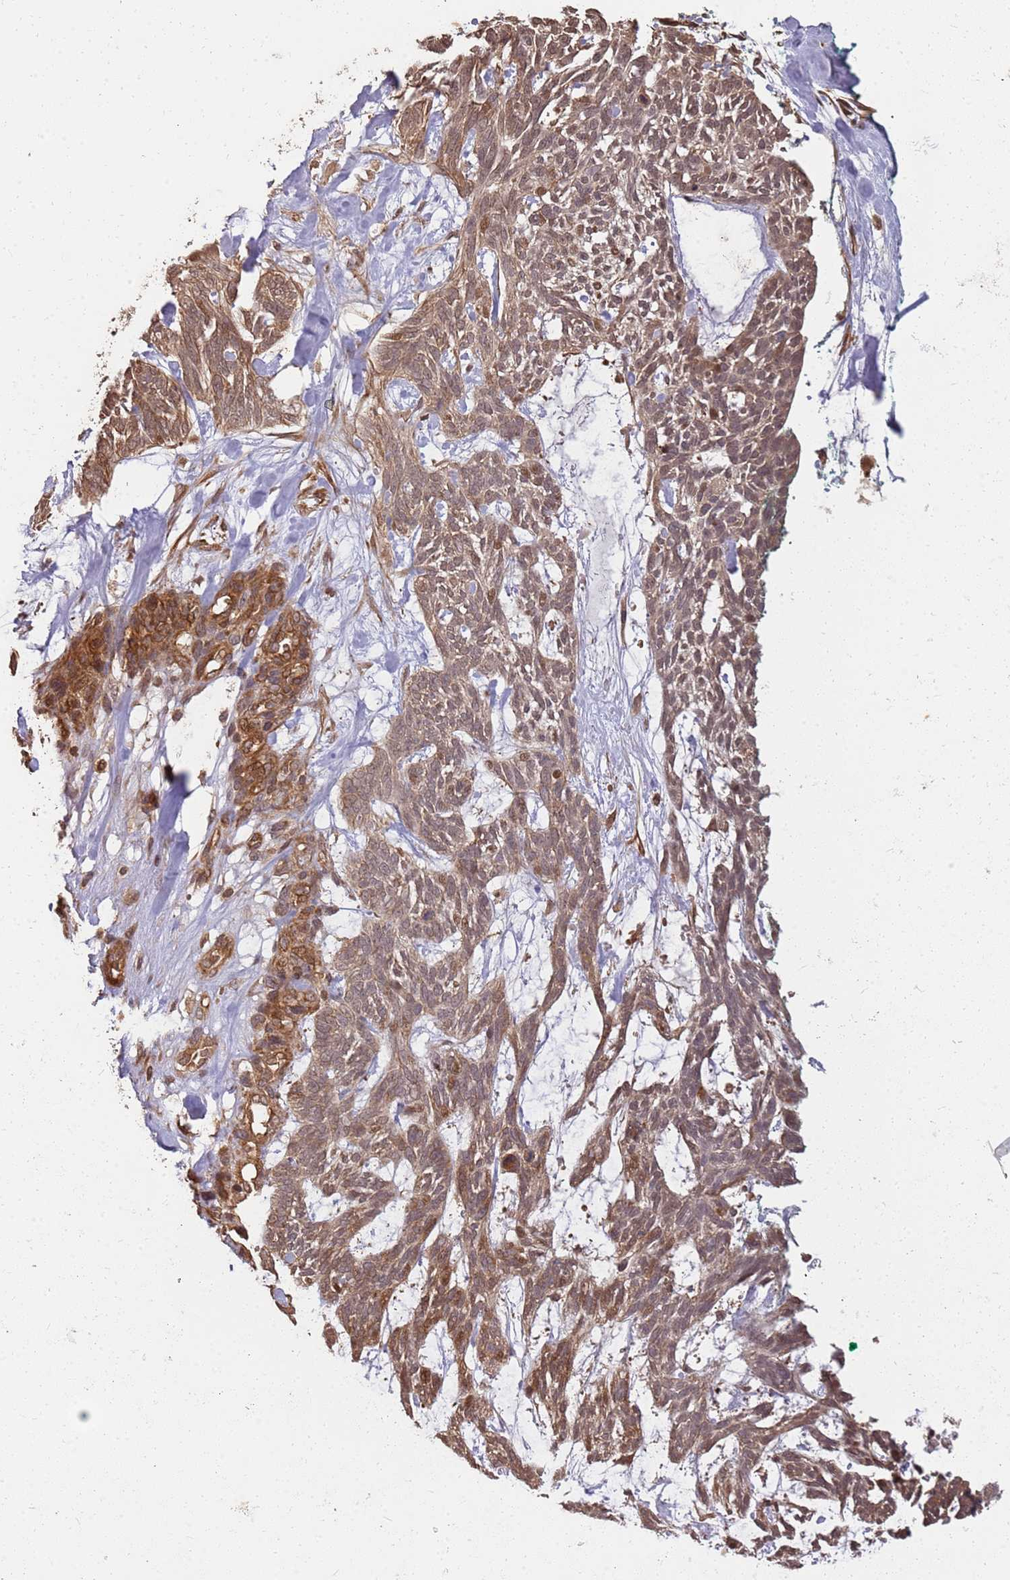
{"staining": {"intensity": "moderate", "quantity": ">75%", "location": "cytoplasmic/membranous"}, "tissue": "skin cancer", "cell_type": "Tumor cells", "image_type": "cancer", "snomed": [{"axis": "morphology", "description": "Basal cell carcinoma"}, {"axis": "topography", "description": "Skin"}], "caption": "This image exhibits skin basal cell carcinoma stained with immunohistochemistry (IHC) to label a protein in brown. The cytoplasmic/membranous of tumor cells show moderate positivity for the protein. Nuclei are counter-stained blue.", "gene": "ST18", "patient": {"sex": "male", "age": 88}}